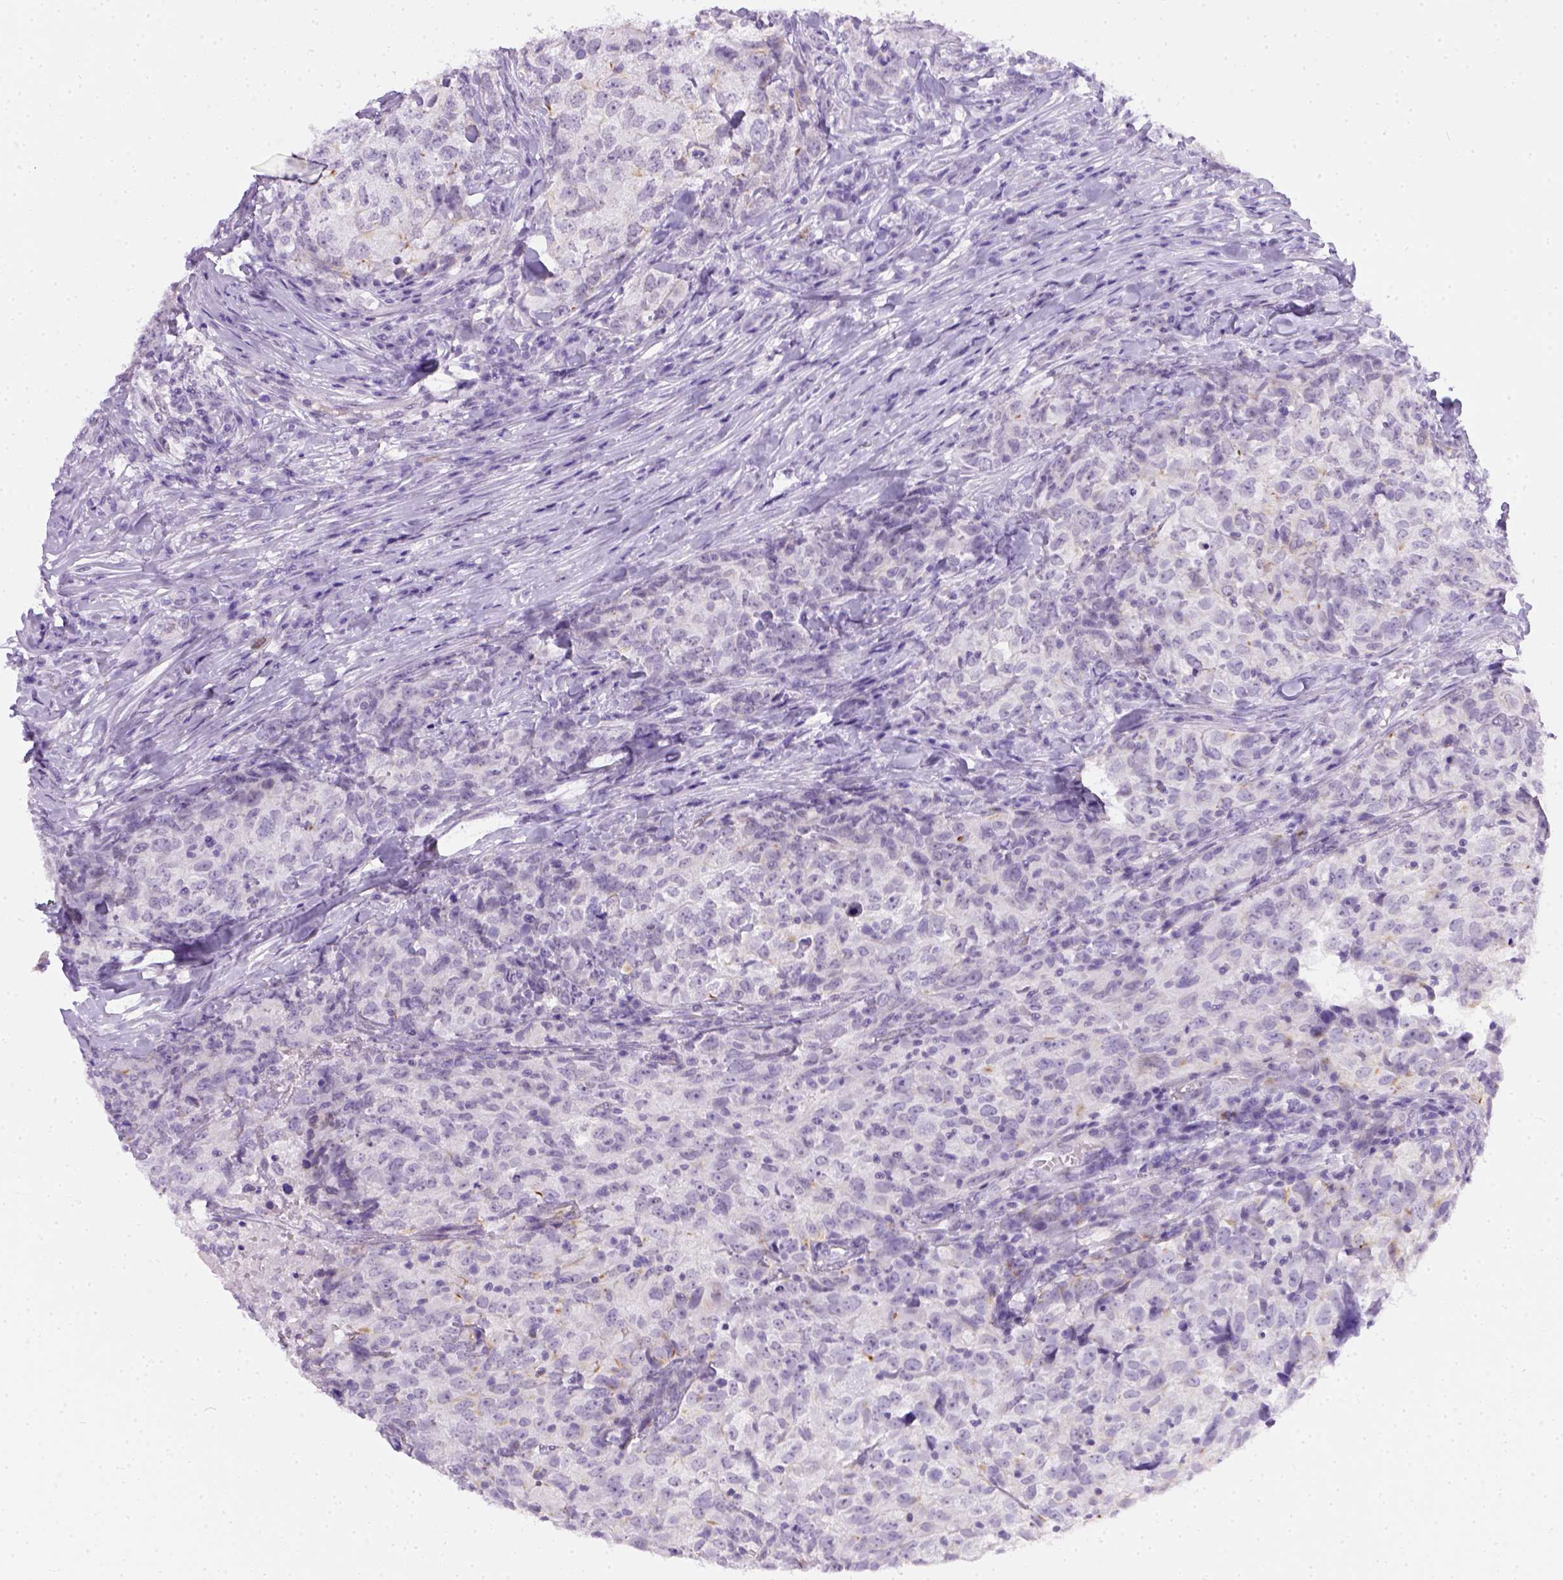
{"staining": {"intensity": "negative", "quantity": "none", "location": "none"}, "tissue": "breast cancer", "cell_type": "Tumor cells", "image_type": "cancer", "snomed": [{"axis": "morphology", "description": "Duct carcinoma"}, {"axis": "topography", "description": "Breast"}], "caption": "There is no significant positivity in tumor cells of breast infiltrating ductal carcinoma.", "gene": "FAM184B", "patient": {"sex": "female", "age": 30}}